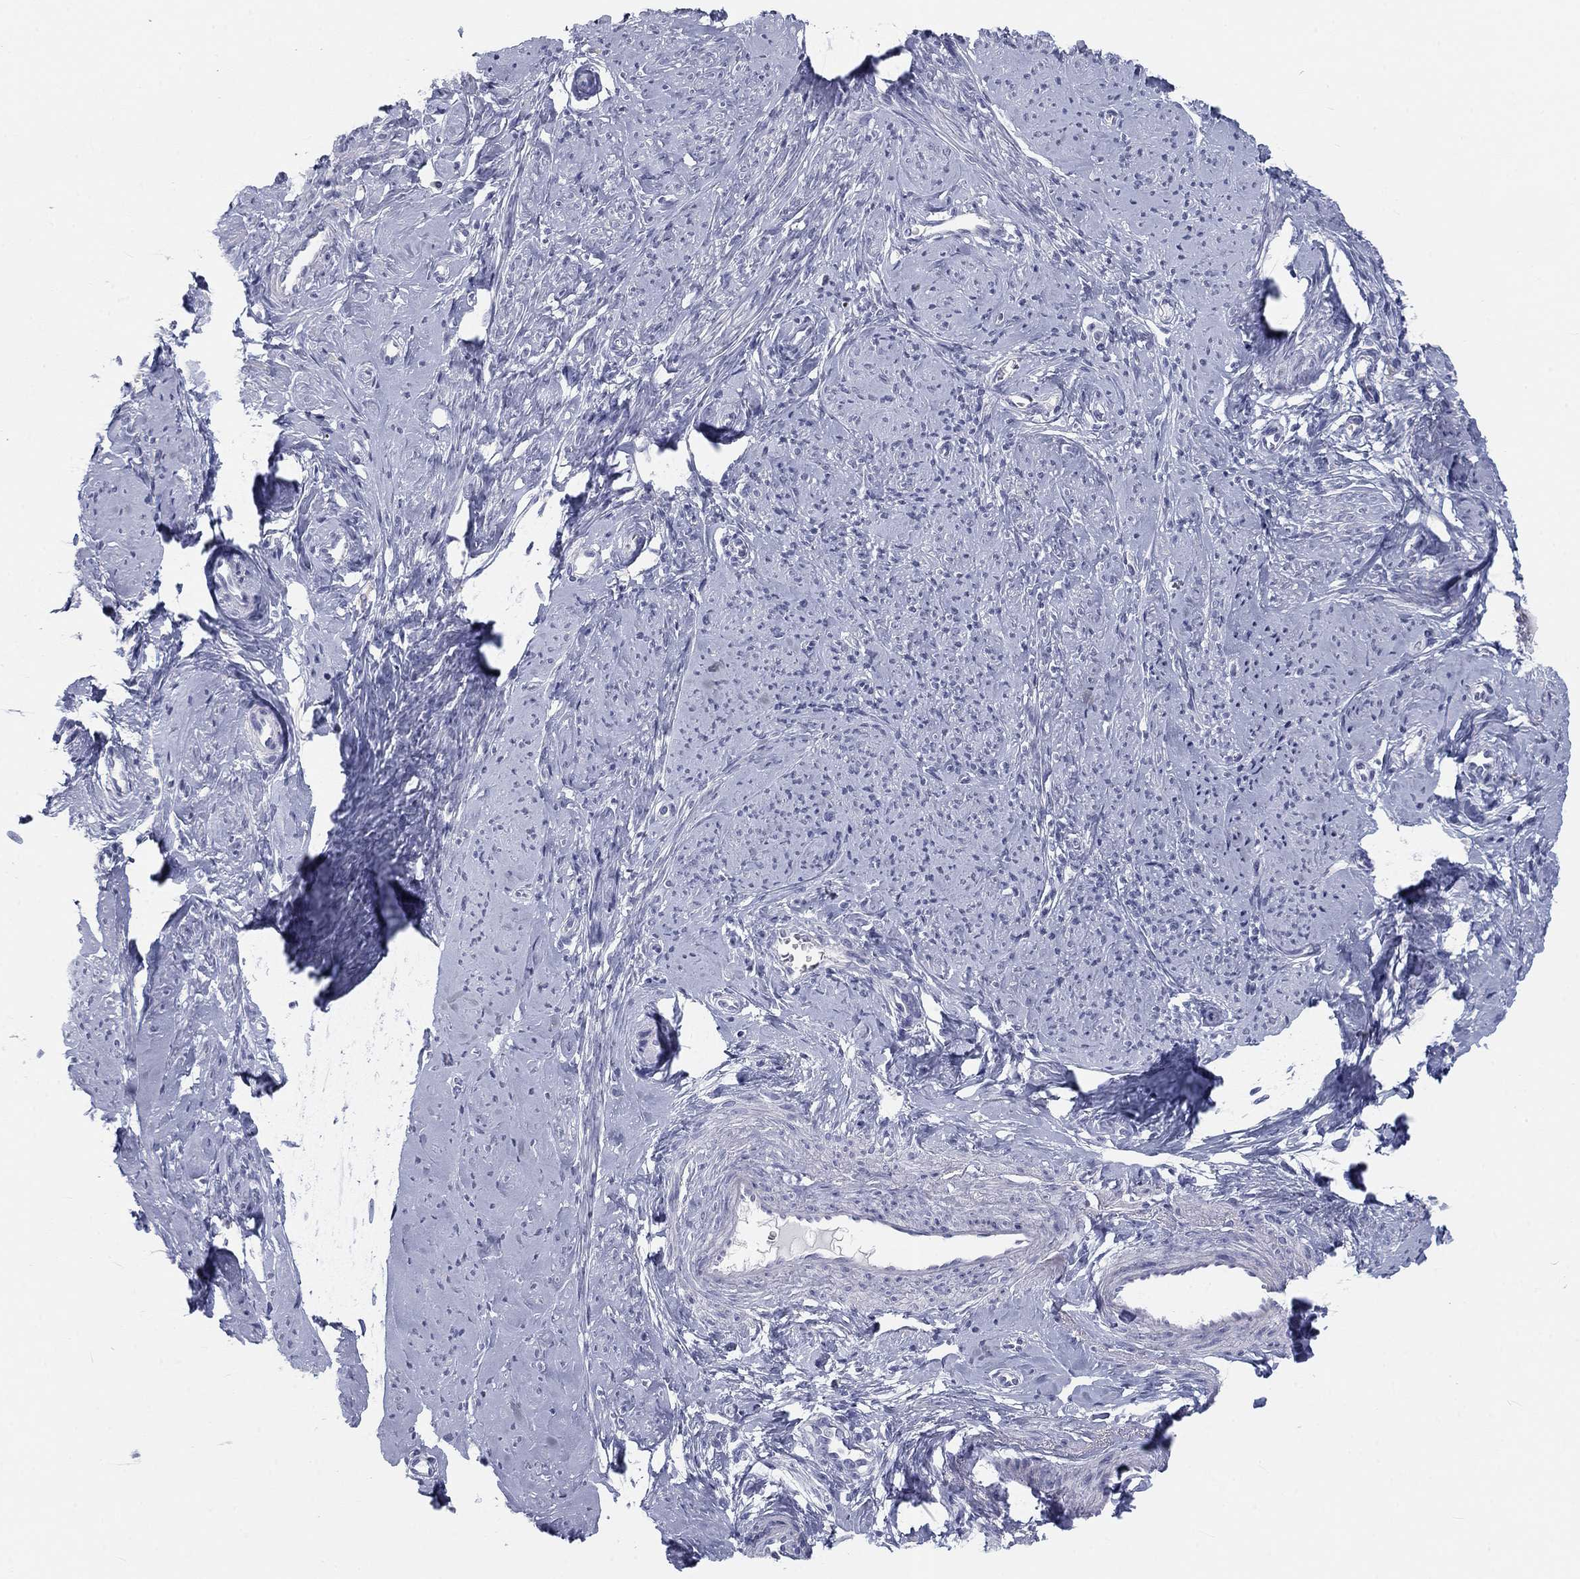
{"staining": {"intensity": "weak", "quantity": "25%-75%", "location": "cytoplasmic/membranous"}, "tissue": "smooth muscle", "cell_type": "Smooth muscle cells", "image_type": "normal", "snomed": [{"axis": "morphology", "description": "Normal tissue, NOS"}, {"axis": "topography", "description": "Smooth muscle"}], "caption": "Brown immunohistochemical staining in normal smooth muscle exhibits weak cytoplasmic/membranous expression in approximately 25%-75% of smooth muscle cells. The staining was performed using DAB (3,3'-diaminobenzidine) to visualize the protein expression in brown, while the nuclei were stained in blue with hematoxylin (Magnification: 20x).", "gene": "CALB1", "patient": {"sex": "female", "age": 48}}